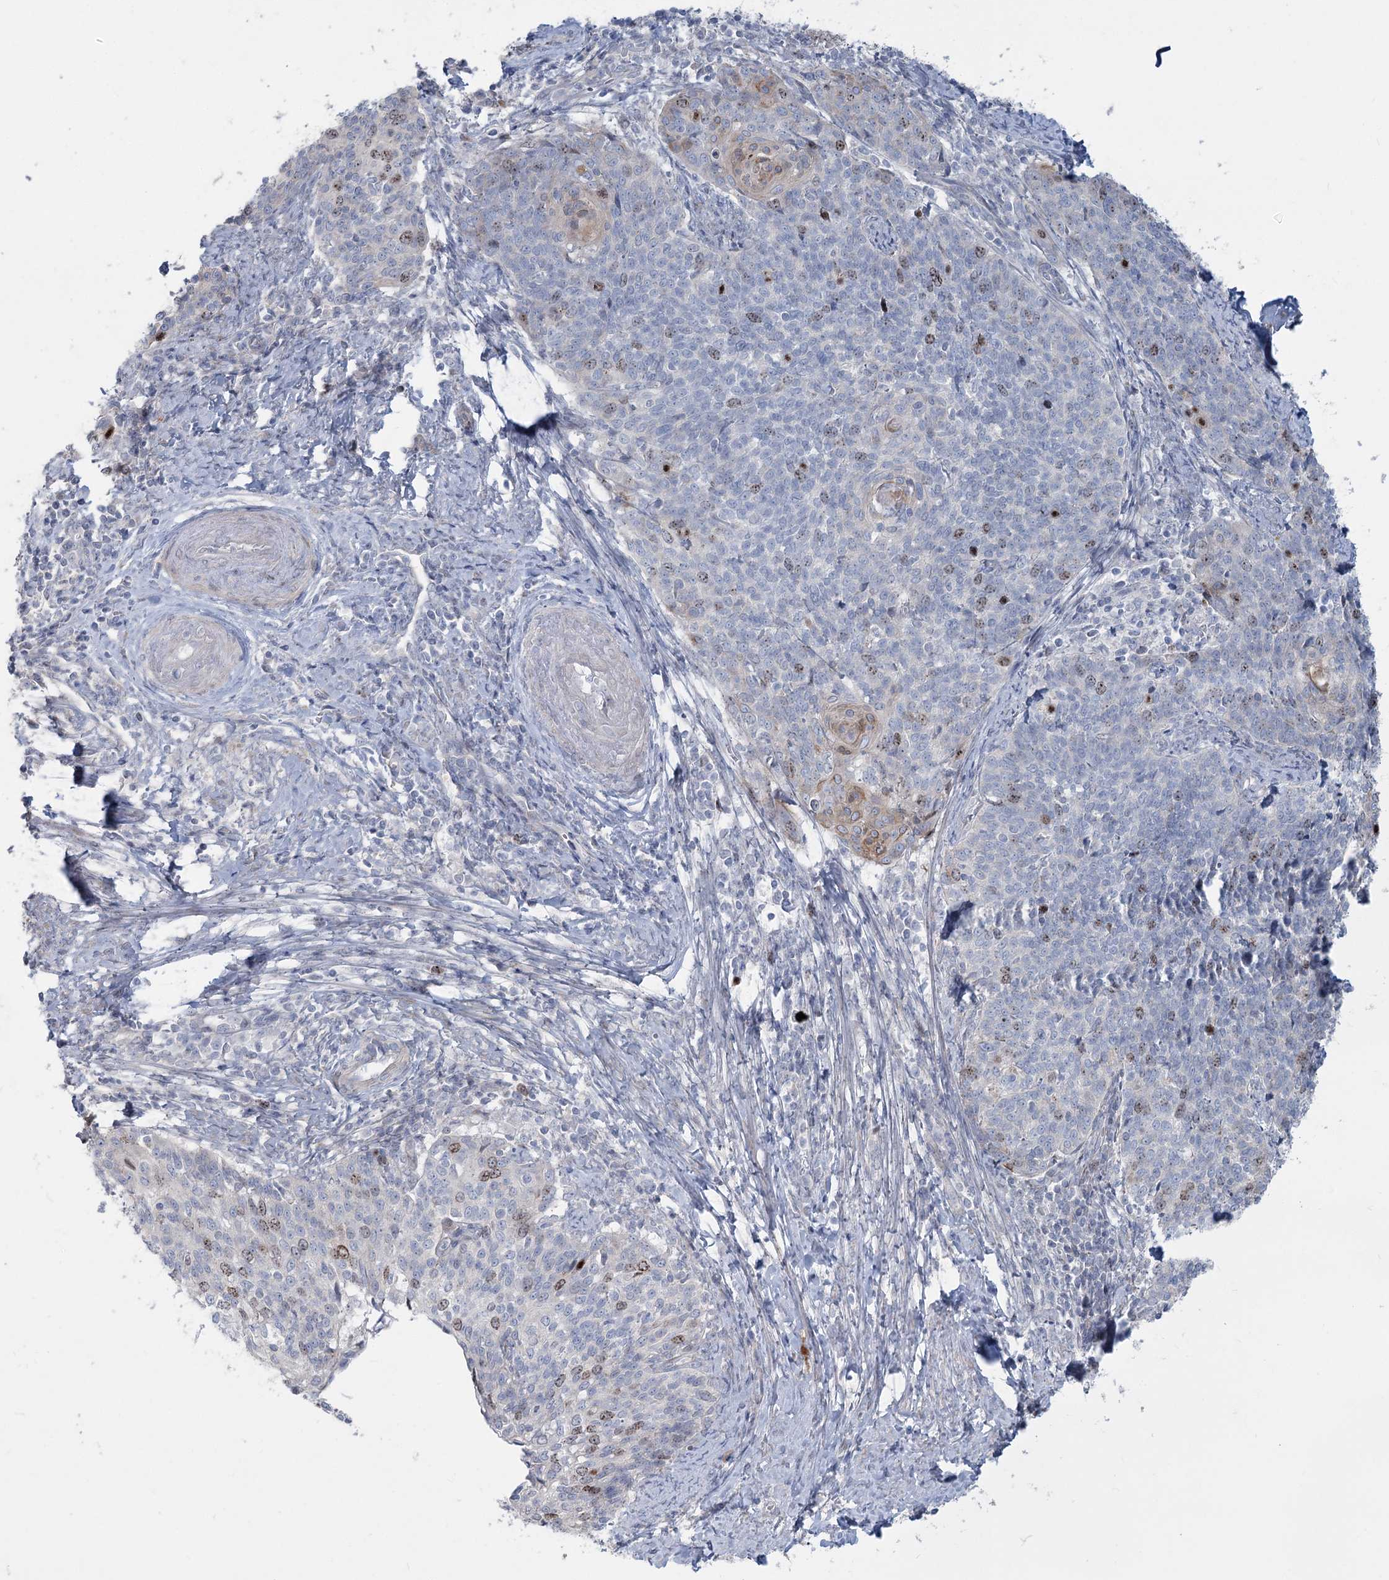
{"staining": {"intensity": "weak", "quantity": "25%-75%", "location": "nuclear"}, "tissue": "cervical cancer", "cell_type": "Tumor cells", "image_type": "cancer", "snomed": [{"axis": "morphology", "description": "Squamous cell carcinoma, NOS"}, {"axis": "topography", "description": "Cervix"}], "caption": "Cervical cancer was stained to show a protein in brown. There is low levels of weak nuclear staining in about 25%-75% of tumor cells. The protein of interest is shown in brown color, while the nuclei are stained blue.", "gene": "ABITRAM", "patient": {"sex": "female", "age": 39}}